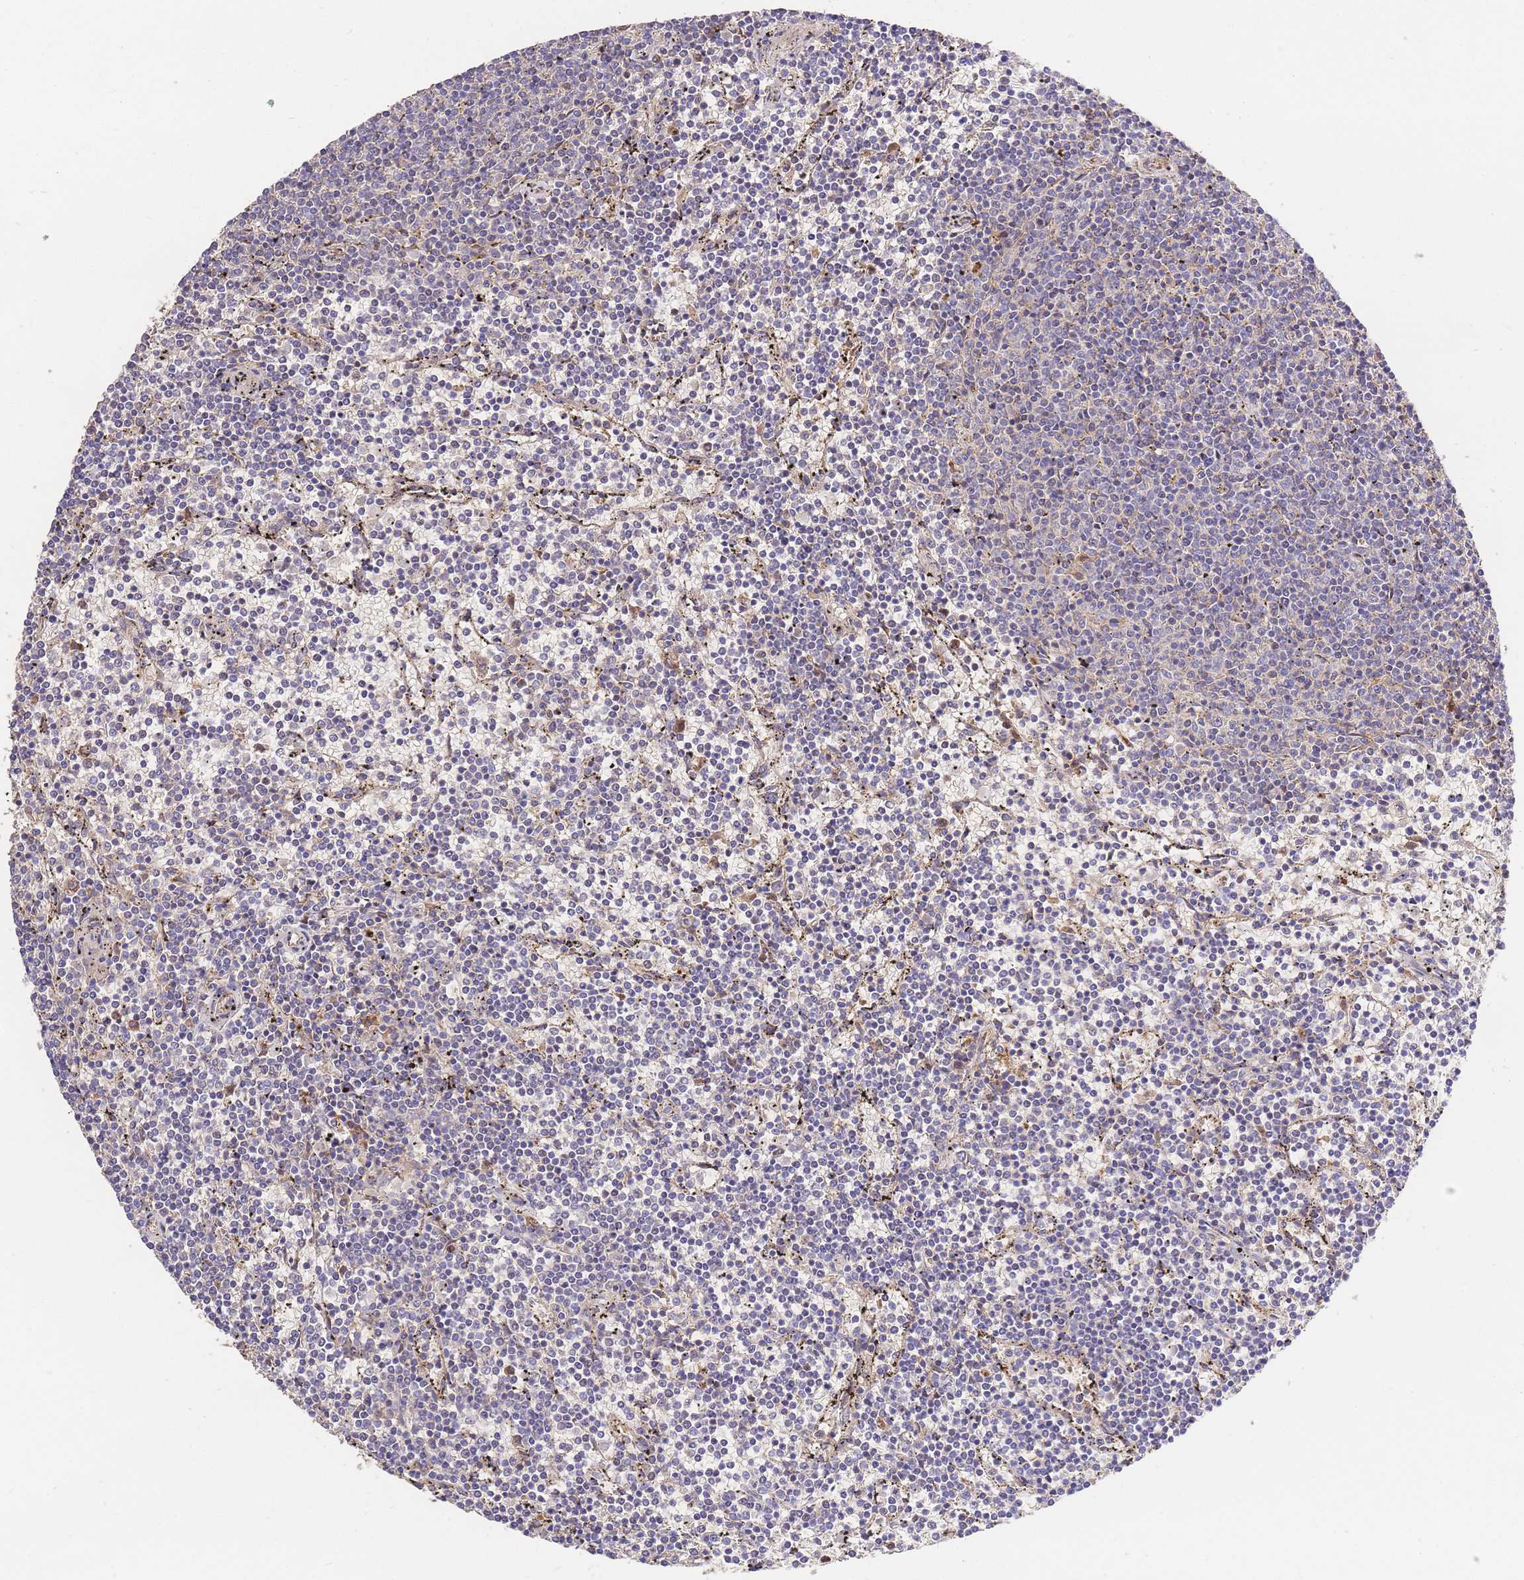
{"staining": {"intensity": "negative", "quantity": "none", "location": "none"}, "tissue": "lymphoma", "cell_type": "Tumor cells", "image_type": "cancer", "snomed": [{"axis": "morphology", "description": "Malignant lymphoma, non-Hodgkin's type, Low grade"}, {"axis": "topography", "description": "Spleen"}], "caption": "This is an immunohistochemistry (IHC) photomicrograph of human lymphoma. There is no expression in tumor cells.", "gene": "INSYN2B", "patient": {"sex": "female", "age": 50}}